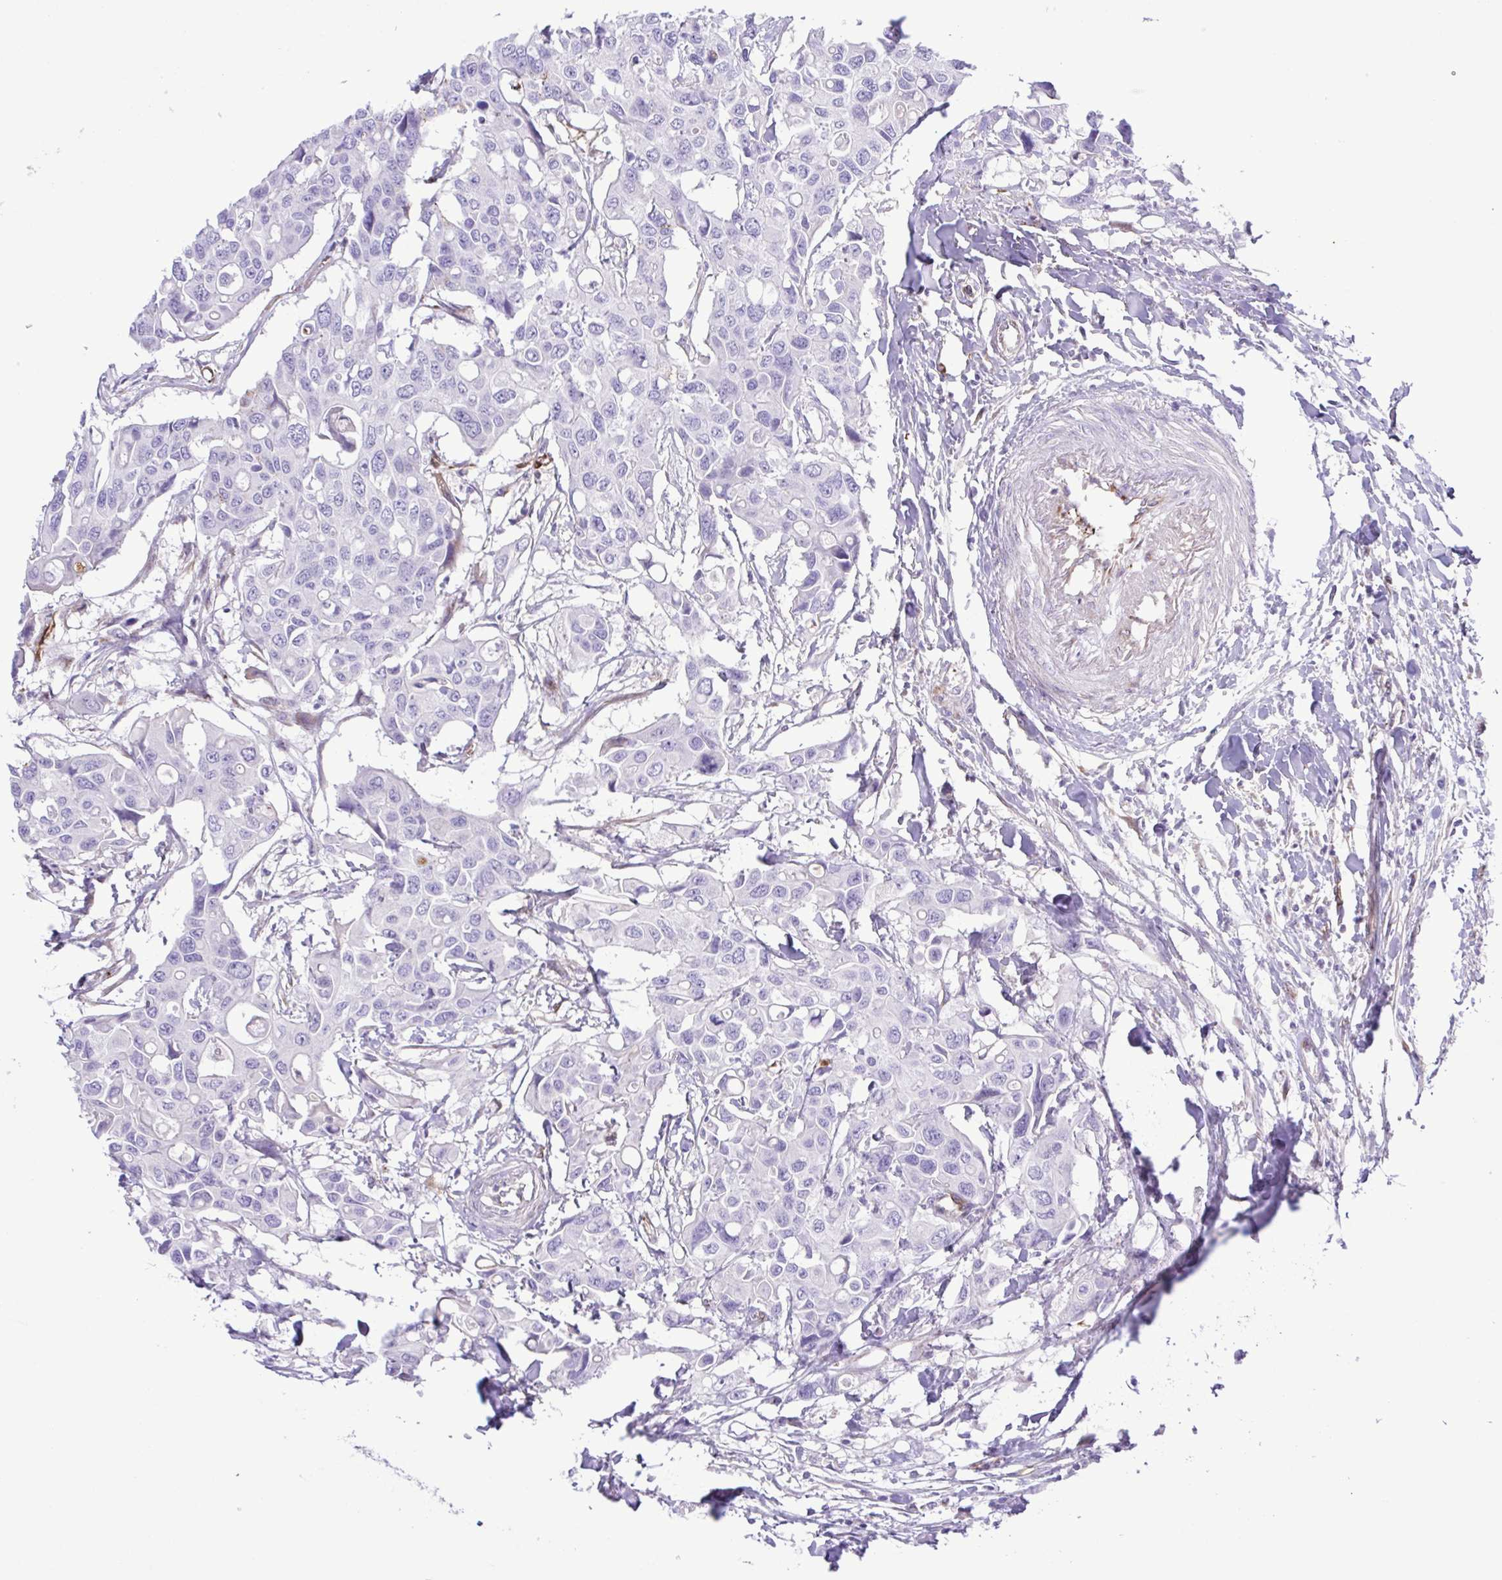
{"staining": {"intensity": "negative", "quantity": "none", "location": "none"}, "tissue": "colorectal cancer", "cell_type": "Tumor cells", "image_type": "cancer", "snomed": [{"axis": "morphology", "description": "Adenocarcinoma, NOS"}, {"axis": "topography", "description": "Colon"}], "caption": "There is no significant expression in tumor cells of colorectal adenocarcinoma. Brightfield microscopy of IHC stained with DAB (brown) and hematoxylin (blue), captured at high magnification.", "gene": "FLT1", "patient": {"sex": "male", "age": 77}}